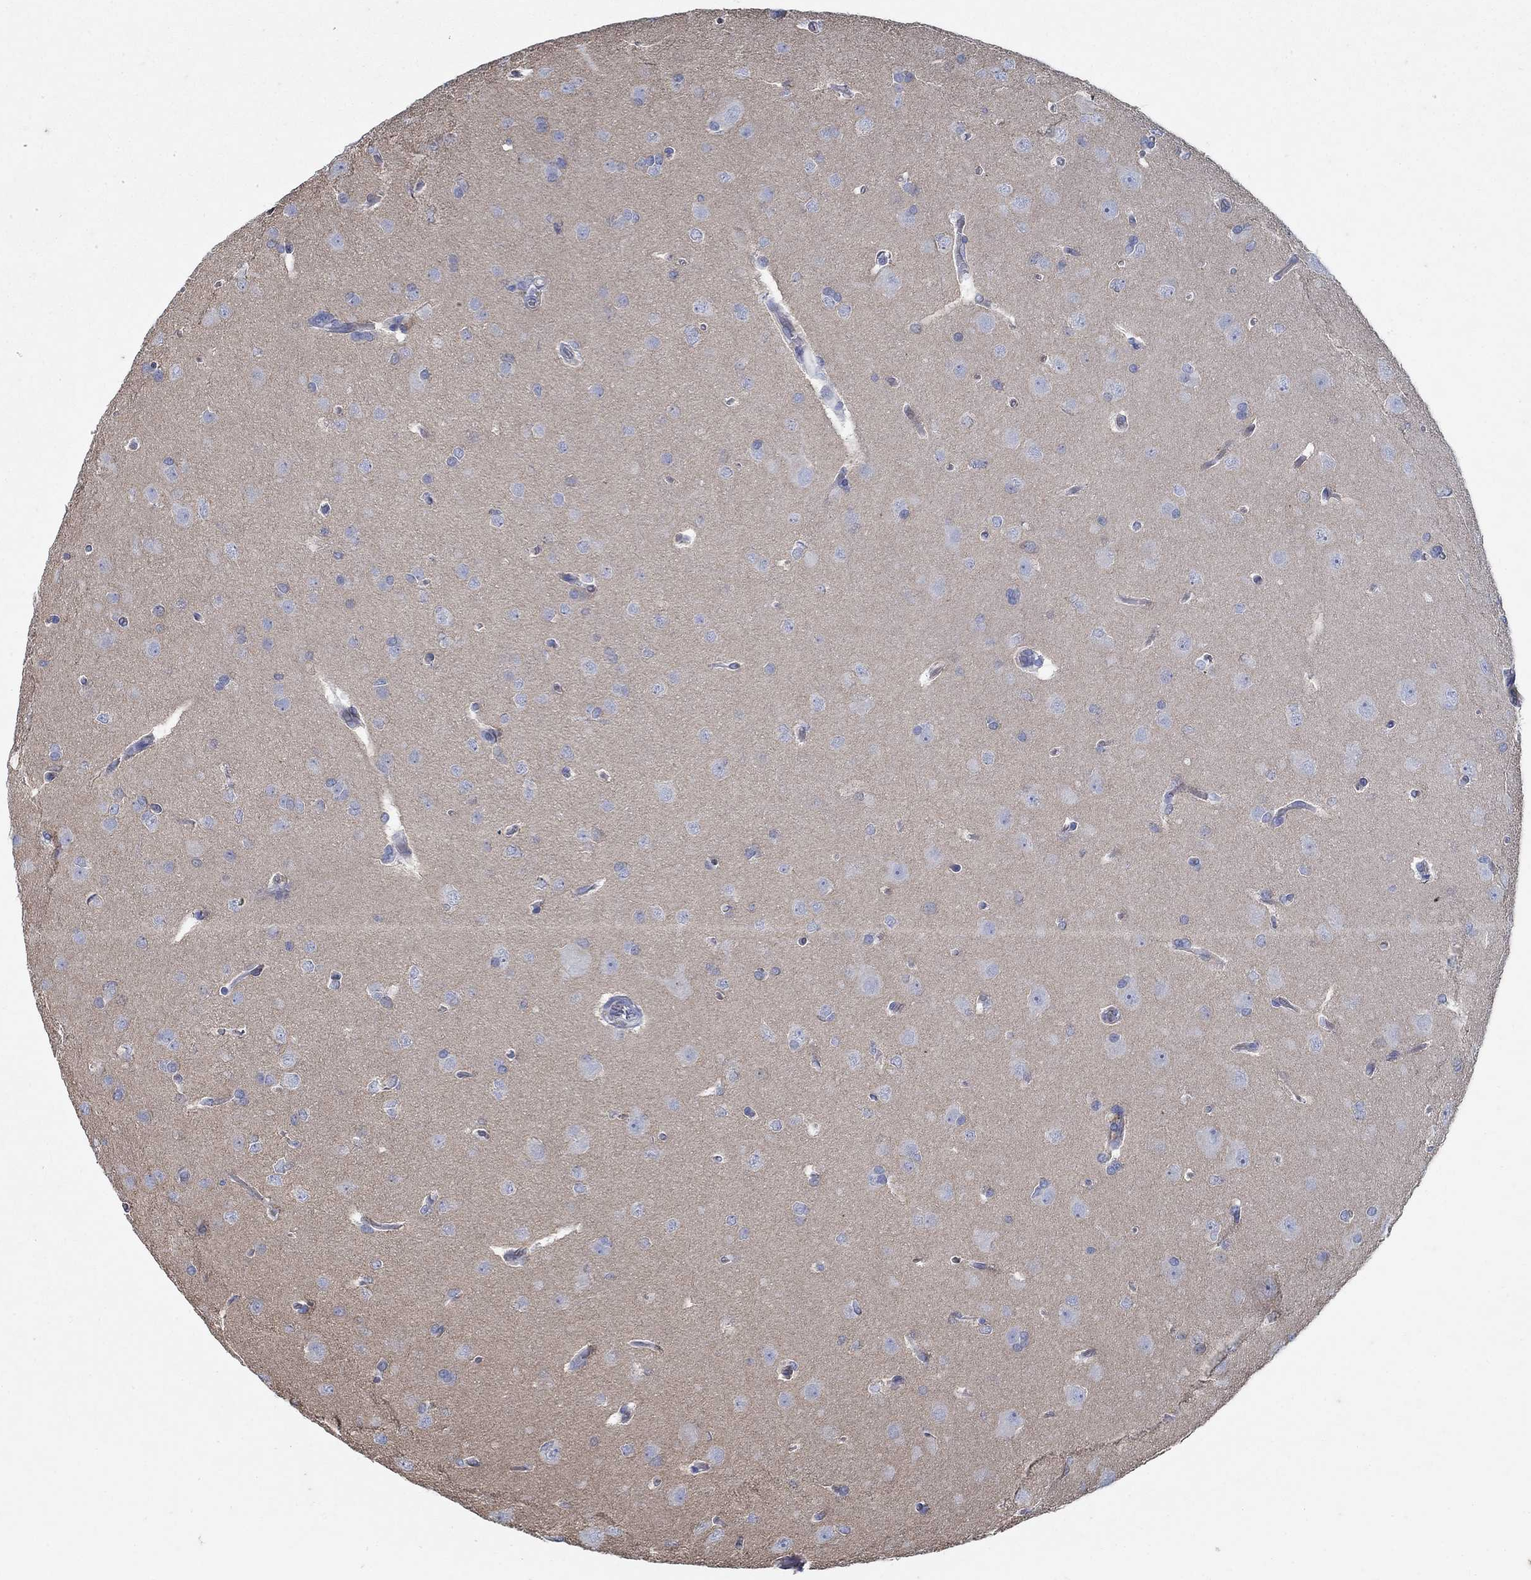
{"staining": {"intensity": "negative", "quantity": "none", "location": "none"}, "tissue": "glioma", "cell_type": "Tumor cells", "image_type": "cancer", "snomed": [{"axis": "morphology", "description": "Glioma, malignant, Low grade"}, {"axis": "topography", "description": "Brain"}], "caption": "This is a image of IHC staining of glioma, which shows no positivity in tumor cells. (Brightfield microscopy of DAB (3,3'-diaminobenzidine) IHC at high magnification).", "gene": "TMEM198", "patient": {"sex": "female", "age": 32}}